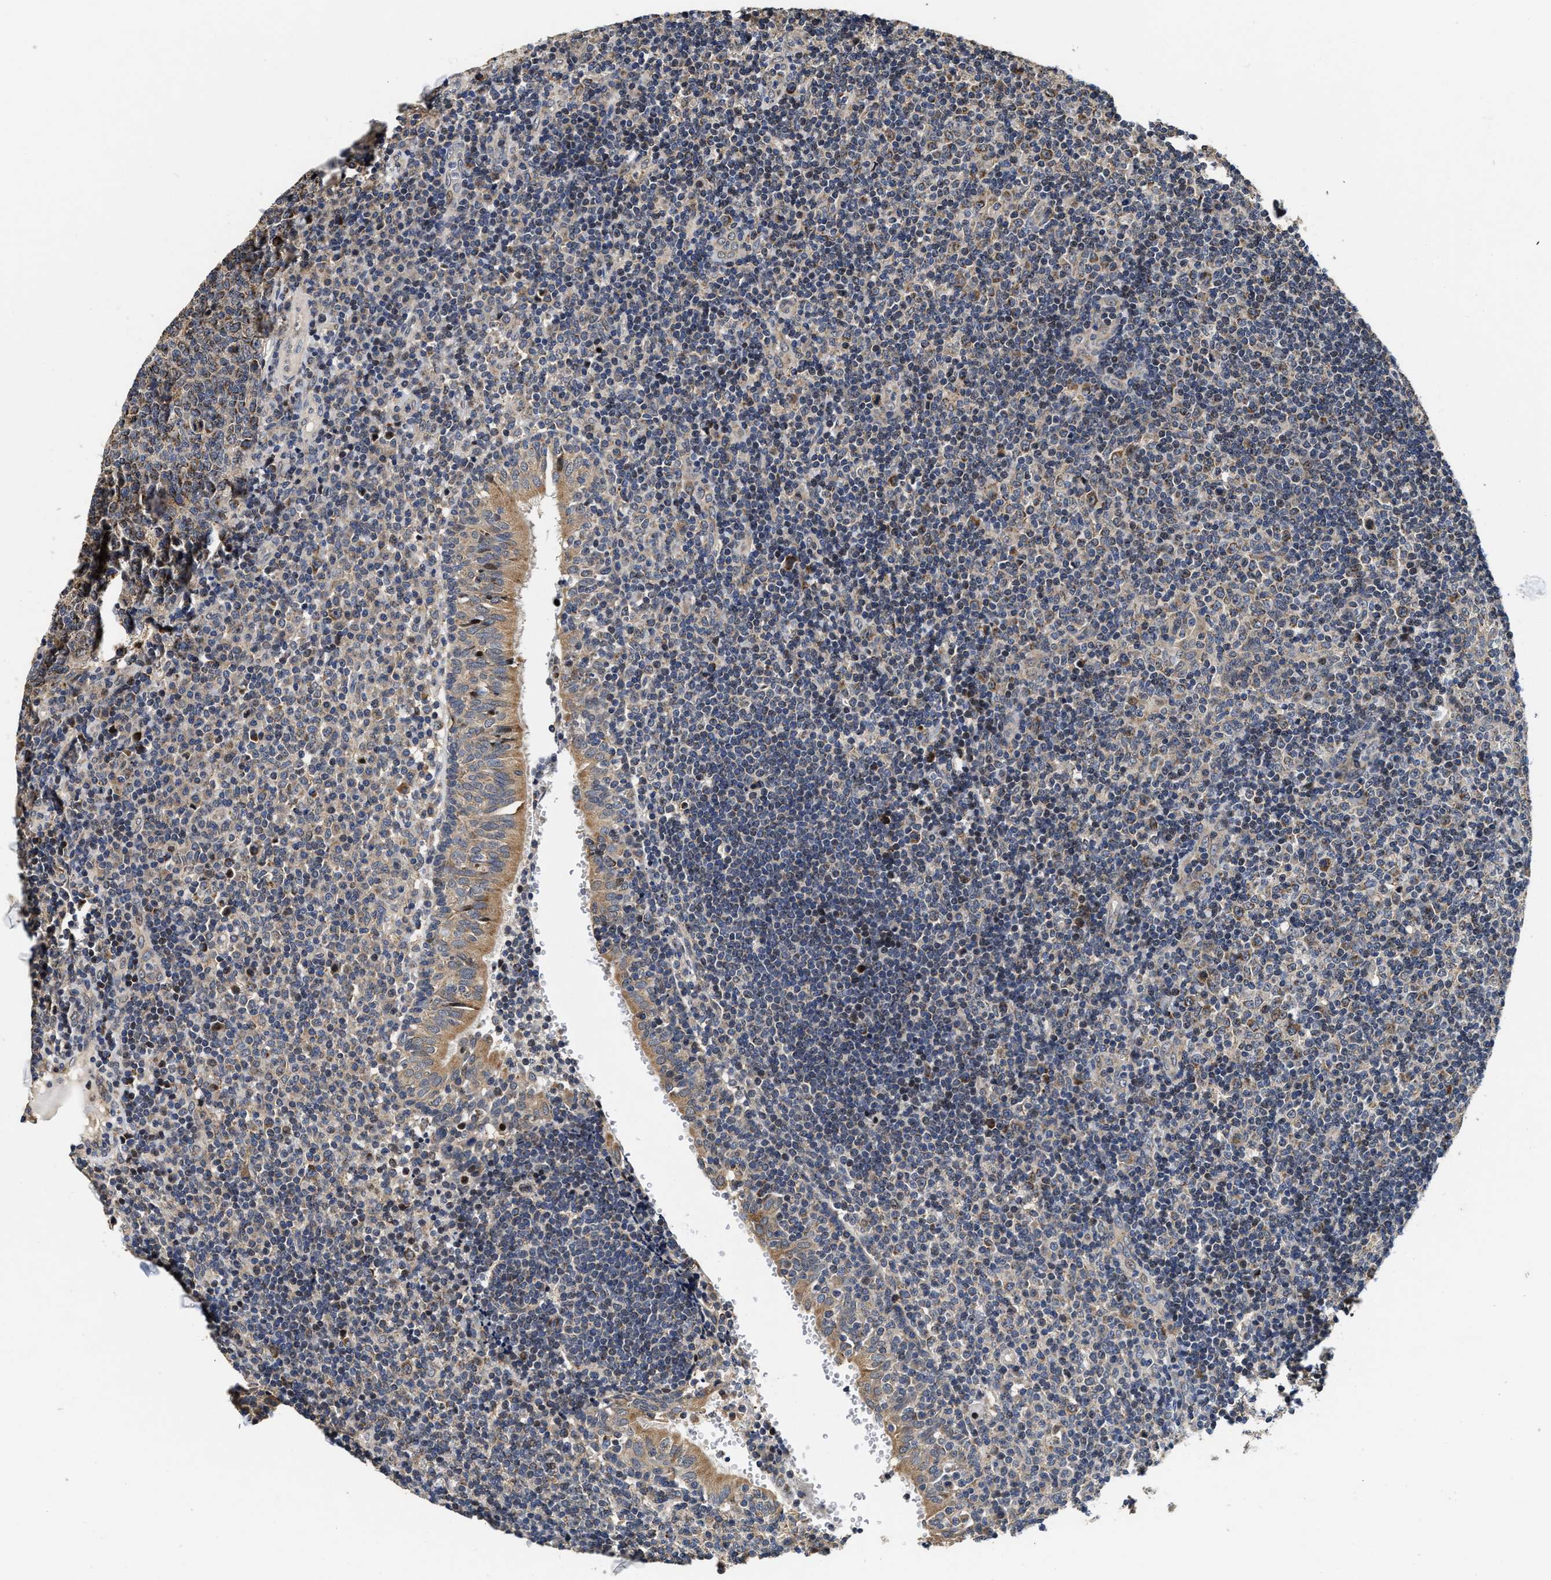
{"staining": {"intensity": "moderate", "quantity": "<25%", "location": "cytoplasmic/membranous"}, "tissue": "tonsil", "cell_type": "Germinal center cells", "image_type": "normal", "snomed": [{"axis": "morphology", "description": "Normal tissue, NOS"}, {"axis": "topography", "description": "Tonsil"}], "caption": "Normal tonsil shows moderate cytoplasmic/membranous staining in about <25% of germinal center cells.", "gene": "SCYL2", "patient": {"sex": "female", "age": 40}}